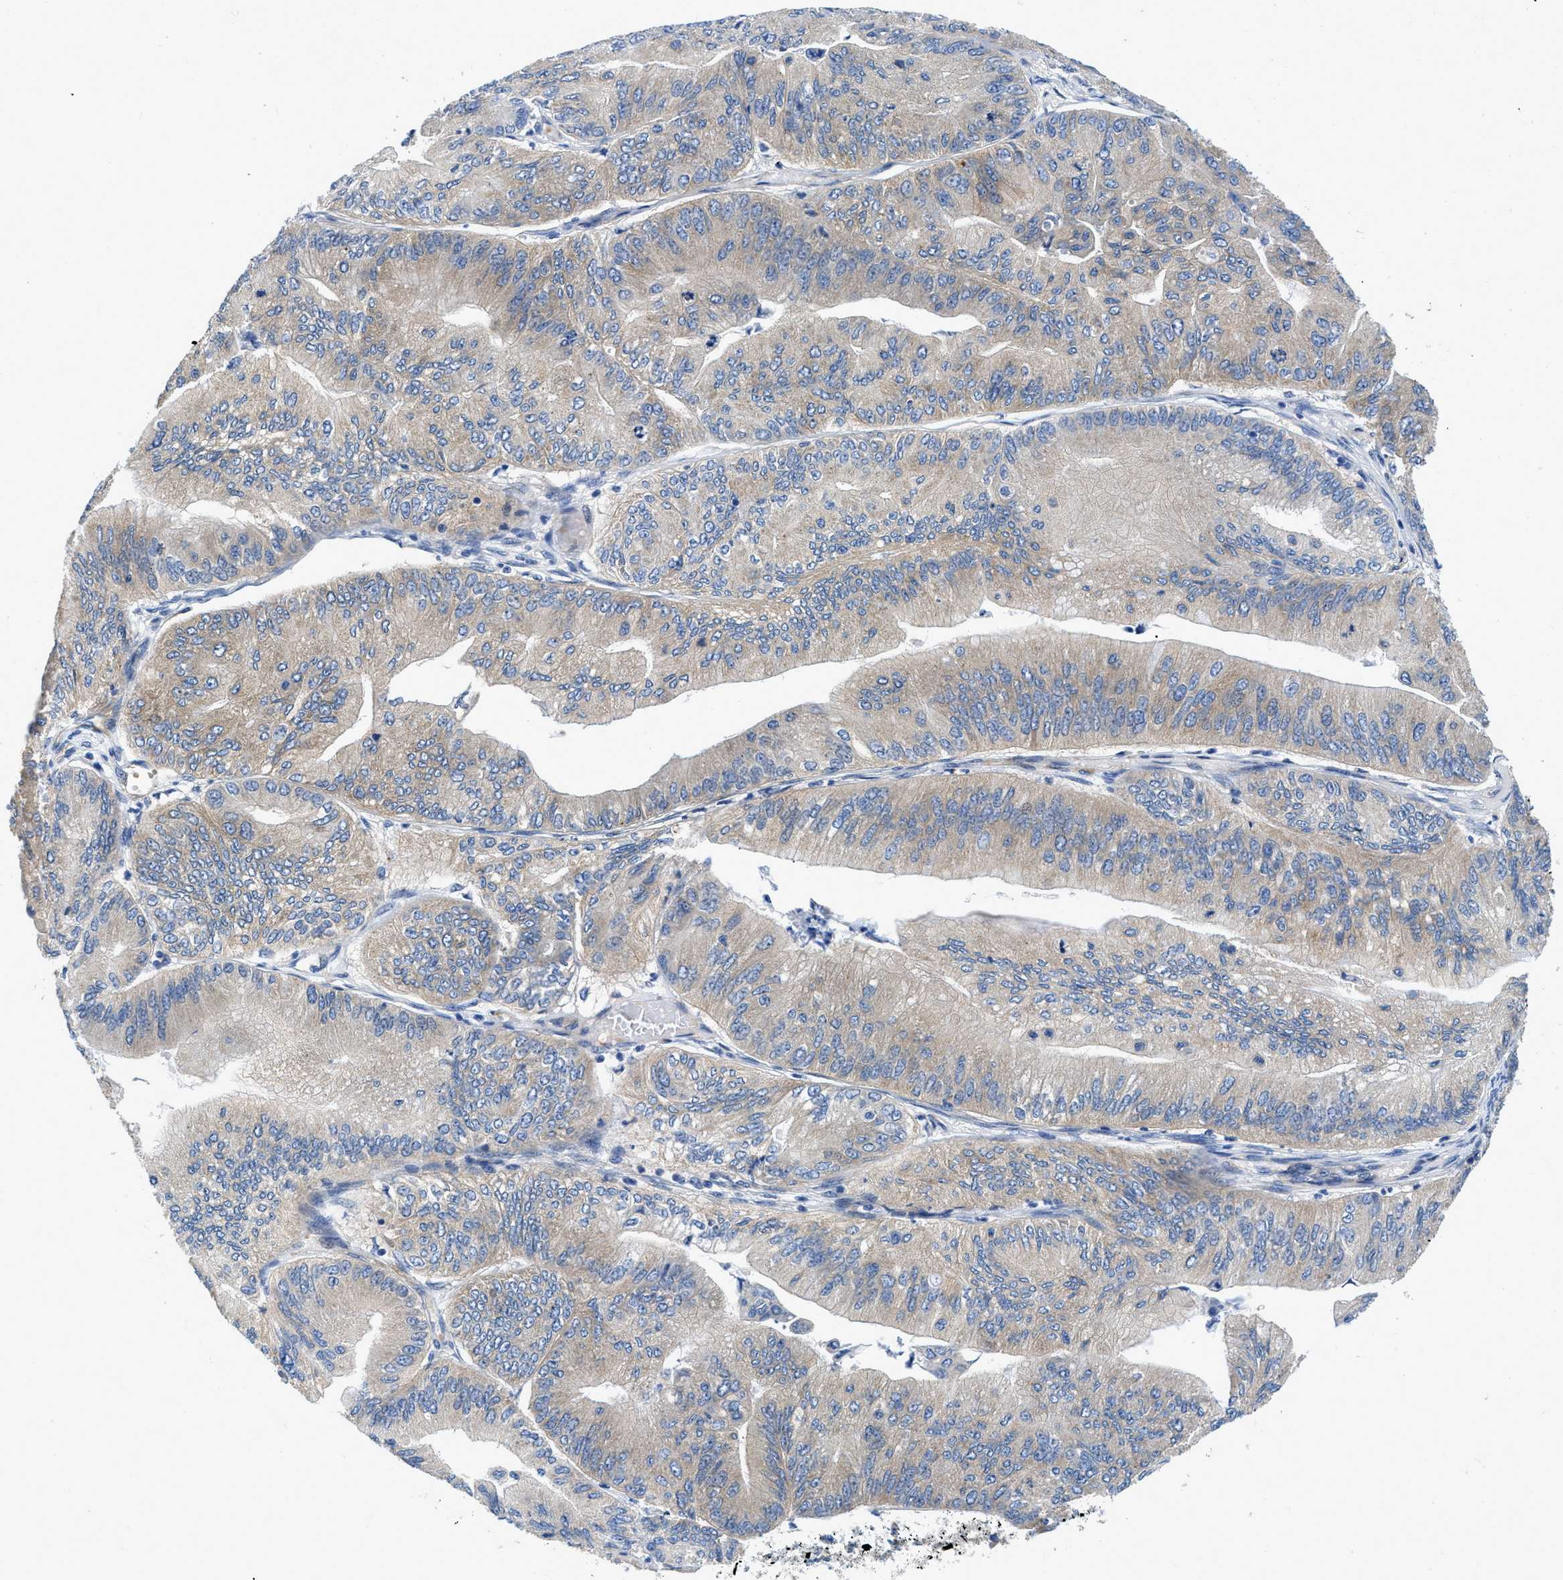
{"staining": {"intensity": "weak", "quantity": "<25%", "location": "cytoplasmic/membranous"}, "tissue": "ovarian cancer", "cell_type": "Tumor cells", "image_type": "cancer", "snomed": [{"axis": "morphology", "description": "Cystadenocarcinoma, mucinous, NOS"}, {"axis": "topography", "description": "Ovary"}], "caption": "Human ovarian mucinous cystadenocarcinoma stained for a protein using IHC shows no positivity in tumor cells.", "gene": "RAPH1", "patient": {"sex": "female", "age": 61}}